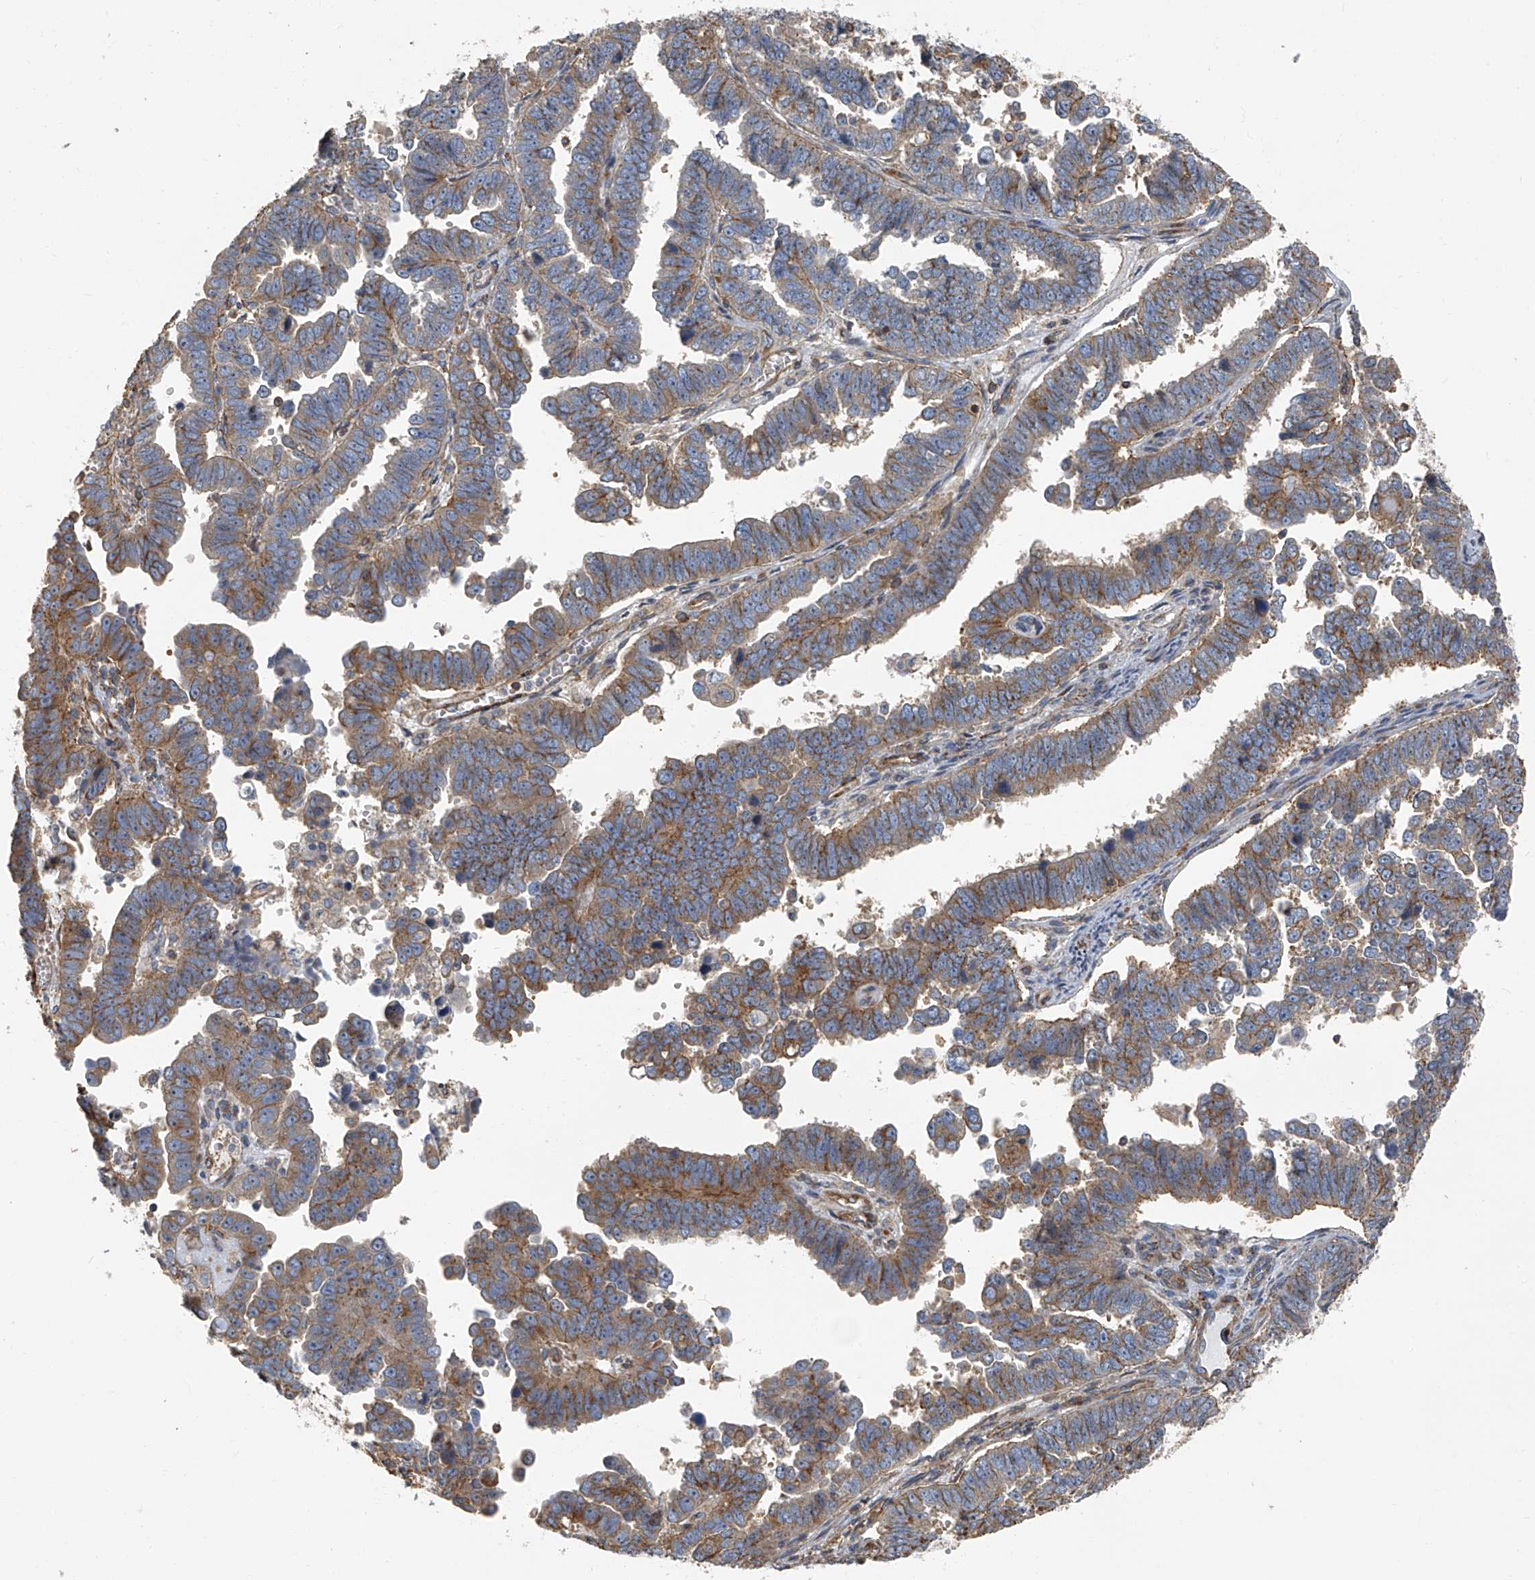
{"staining": {"intensity": "moderate", "quantity": "25%-75%", "location": "cytoplasmic/membranous"}, "tissue": "endometrial cancer", "cell_type": "Tumor cells", "image_type": "cancer", "snomed": [{"axis": "morphology", "description": "Adenocarcinoma, NOS"}, {"axis": "topography", "description": "Endometrium"}], "caption": "IHC (DAB (3,3'-diaminobenzidine)) staining of human endometrial cancer (adenocarcinoma) demonstrates moderate cytoplasmic/membranous protein positivity in about 25%-75% of tumor cells.", "gene": "SEPTIN7", "patient": {"sex": "female", "age": 75}}